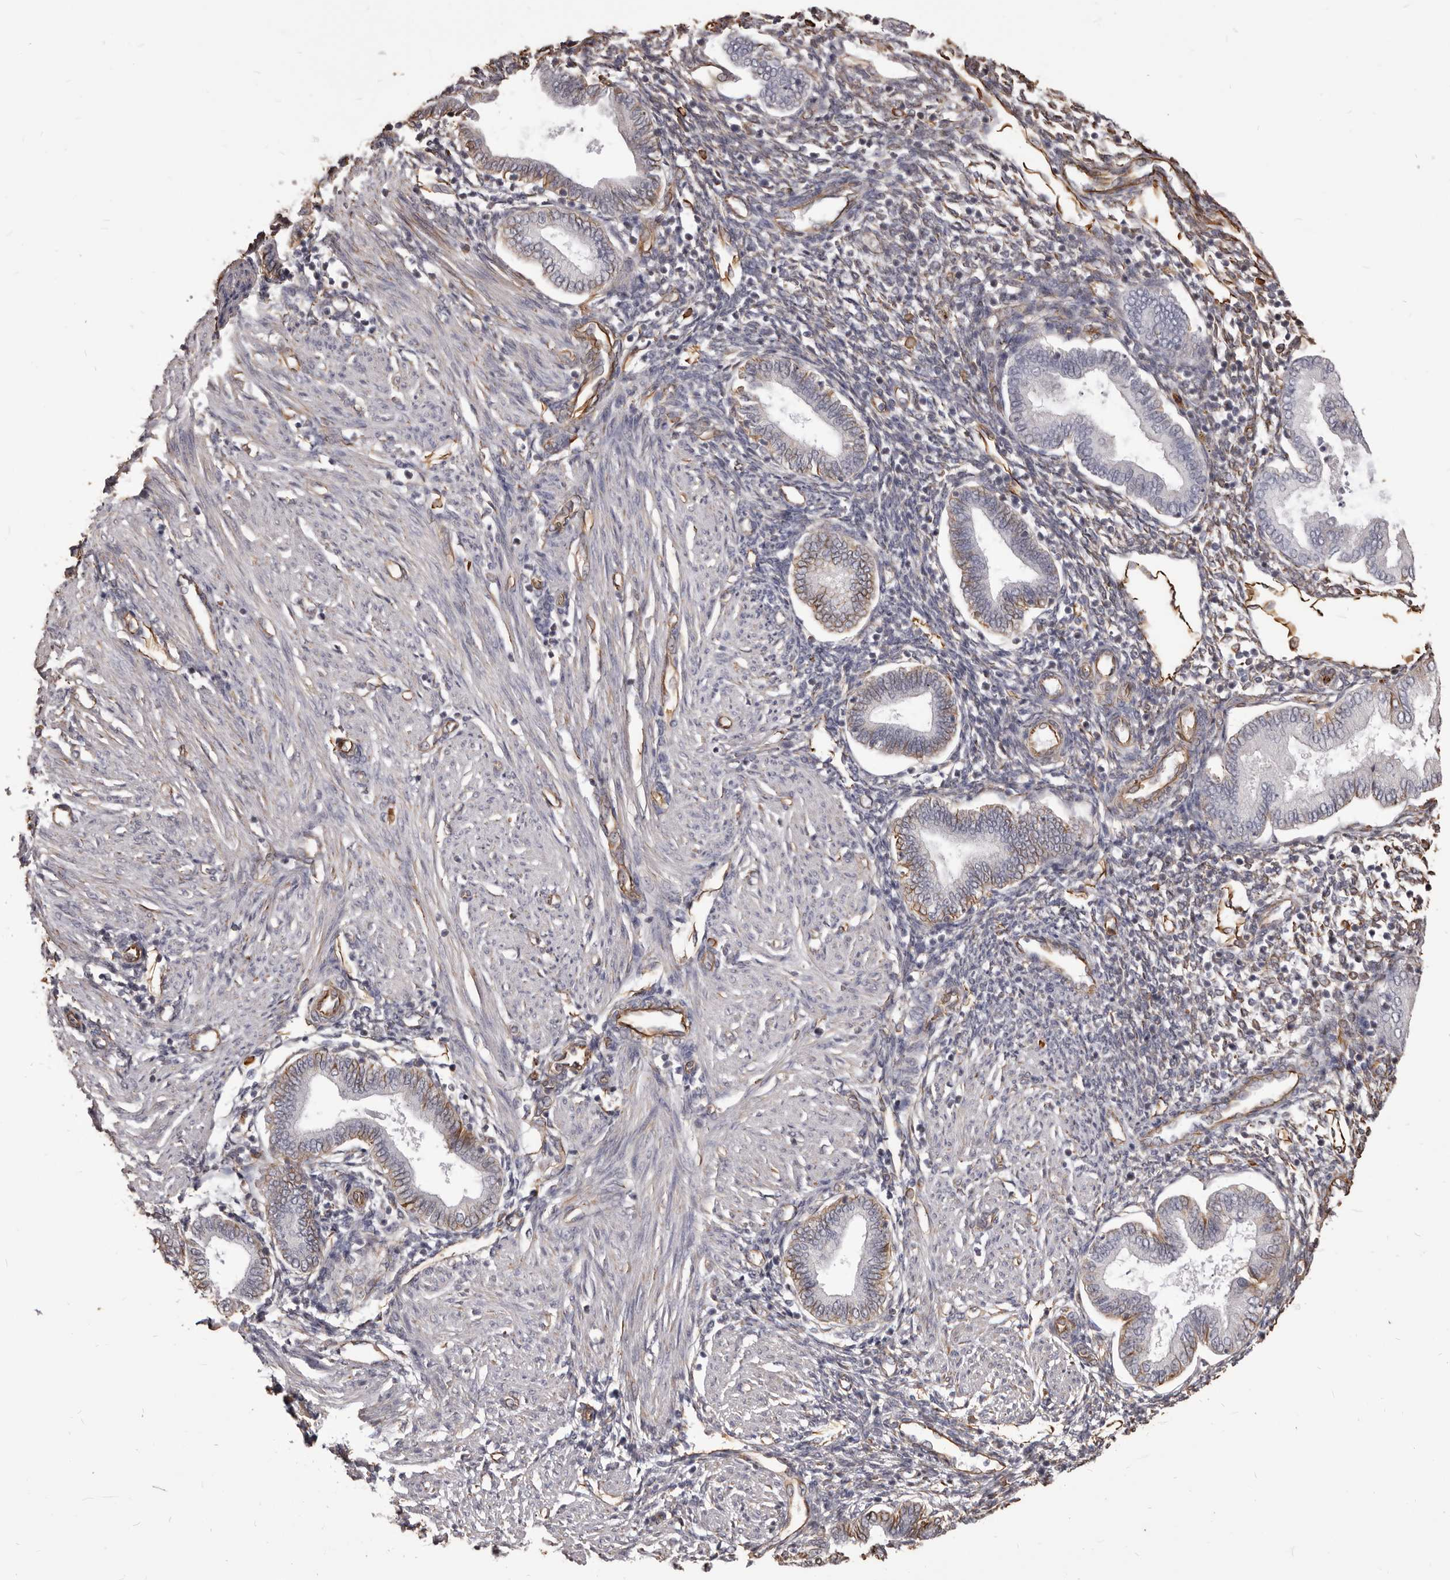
{"staining": {"intensity": "moderate", "quantity": "25%-75%", "location": "cytoplasmic/membranous"}, "tissue": "endometrium", "cell_type": "Cells in endometrial stroma", "image_type": "normal", "snomed": [{"axis": "morphology", "description": "Normal tissue, NOS"}, {"axis": "topography", "description": "Endometrium"}], "caption": "Protein expression analysis of benign endometrium shows moderate cytoplasmic/membranous staining in approximately 25%-75% of cells in endometrial stroma.", "gene": "MTURN", "patient": {"sex": "female", "age": 53}}